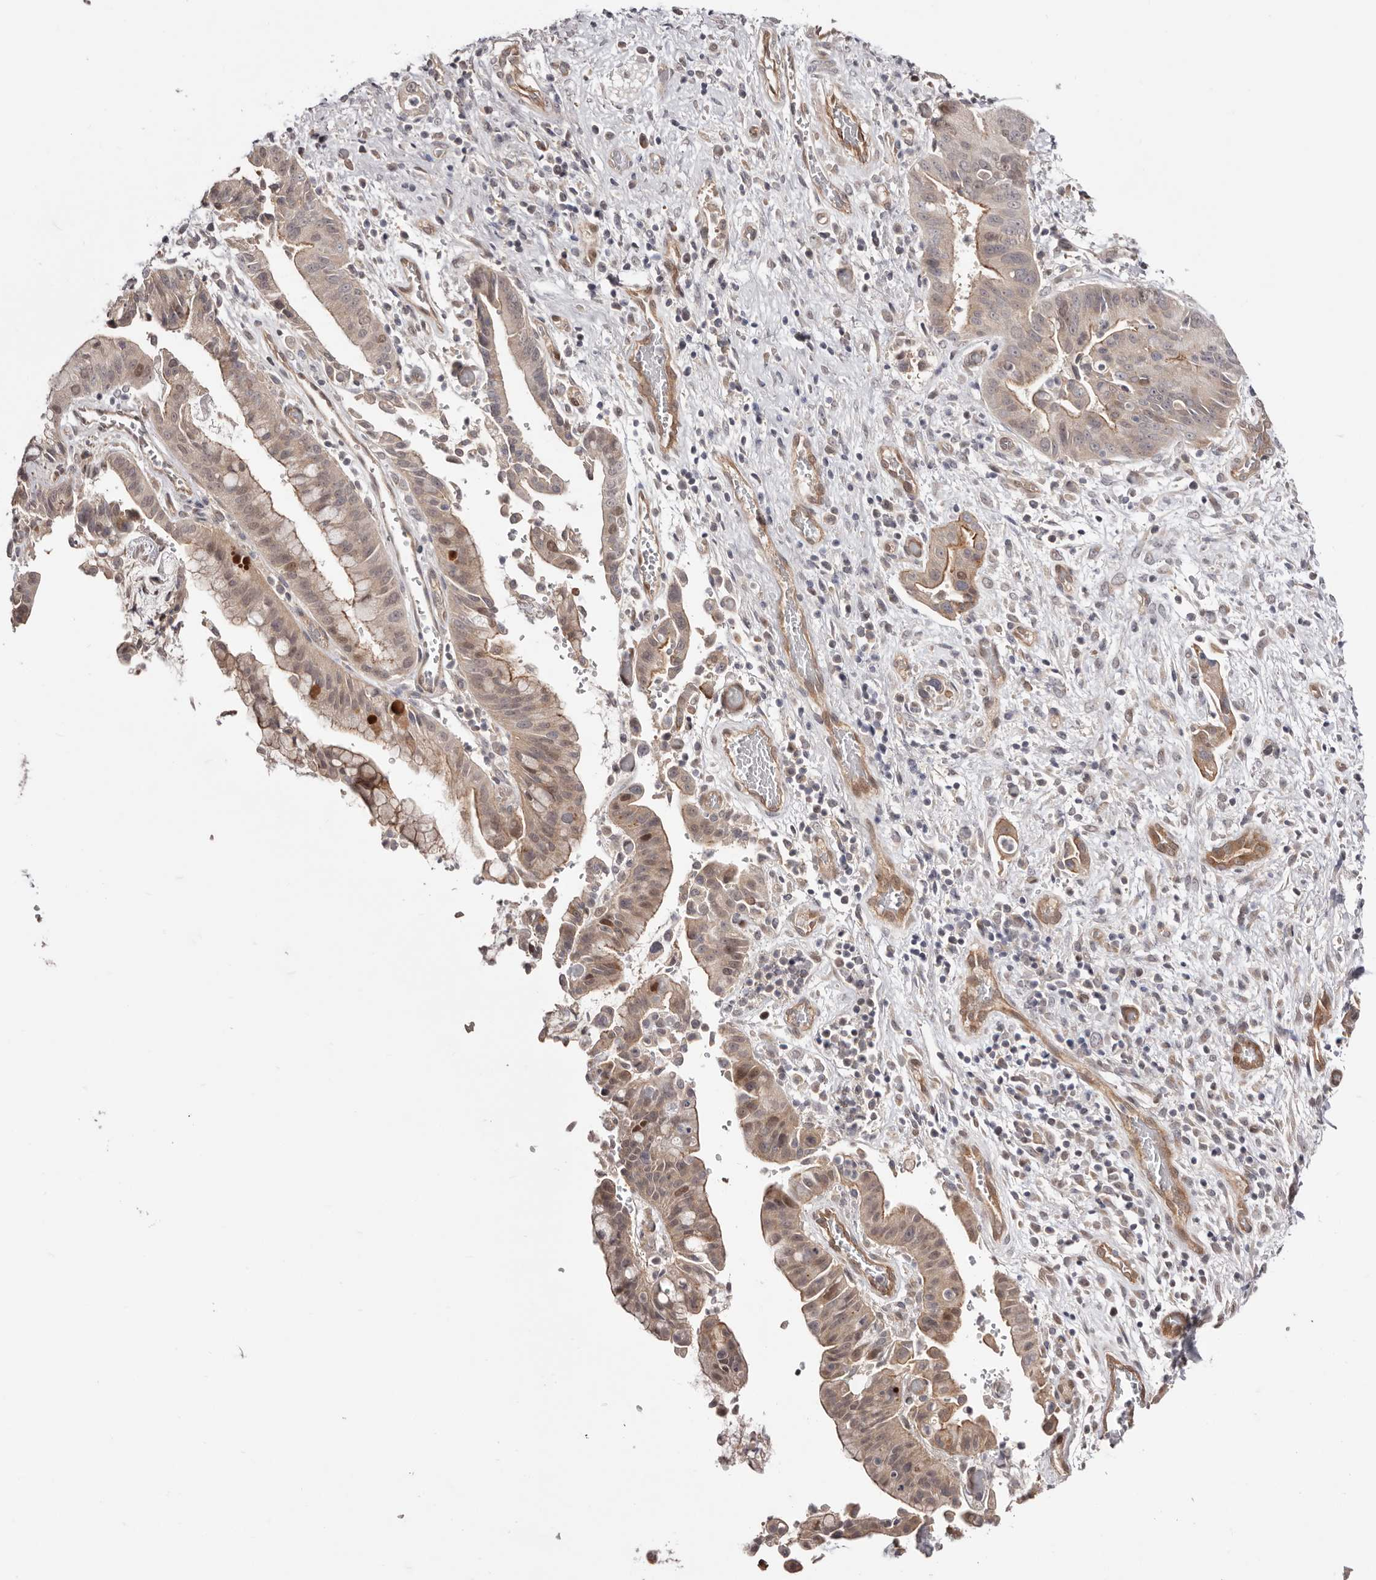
{"staining": {"intensity": "weak", "quantity": "25%-75%", "location": "cytoplasmic/membranous"}, "tissue": "liver cancer", "cell_type": "Tumor cells", "image_type": "cancer", "snomed": [{"axis": "morphology", "description": "Cholangiocarcinoma"}, {"axis": "topography", "description": "Liver"}], "caption": "Immunohistochemical staining of human liver cancer (cholangiocarcinoma) shows weak cytoplasmic/membranous protein staining in about 25%-75% of tumor cells.", "gene": "EGR3", "patient": {"sex": "female", "age": 54}}